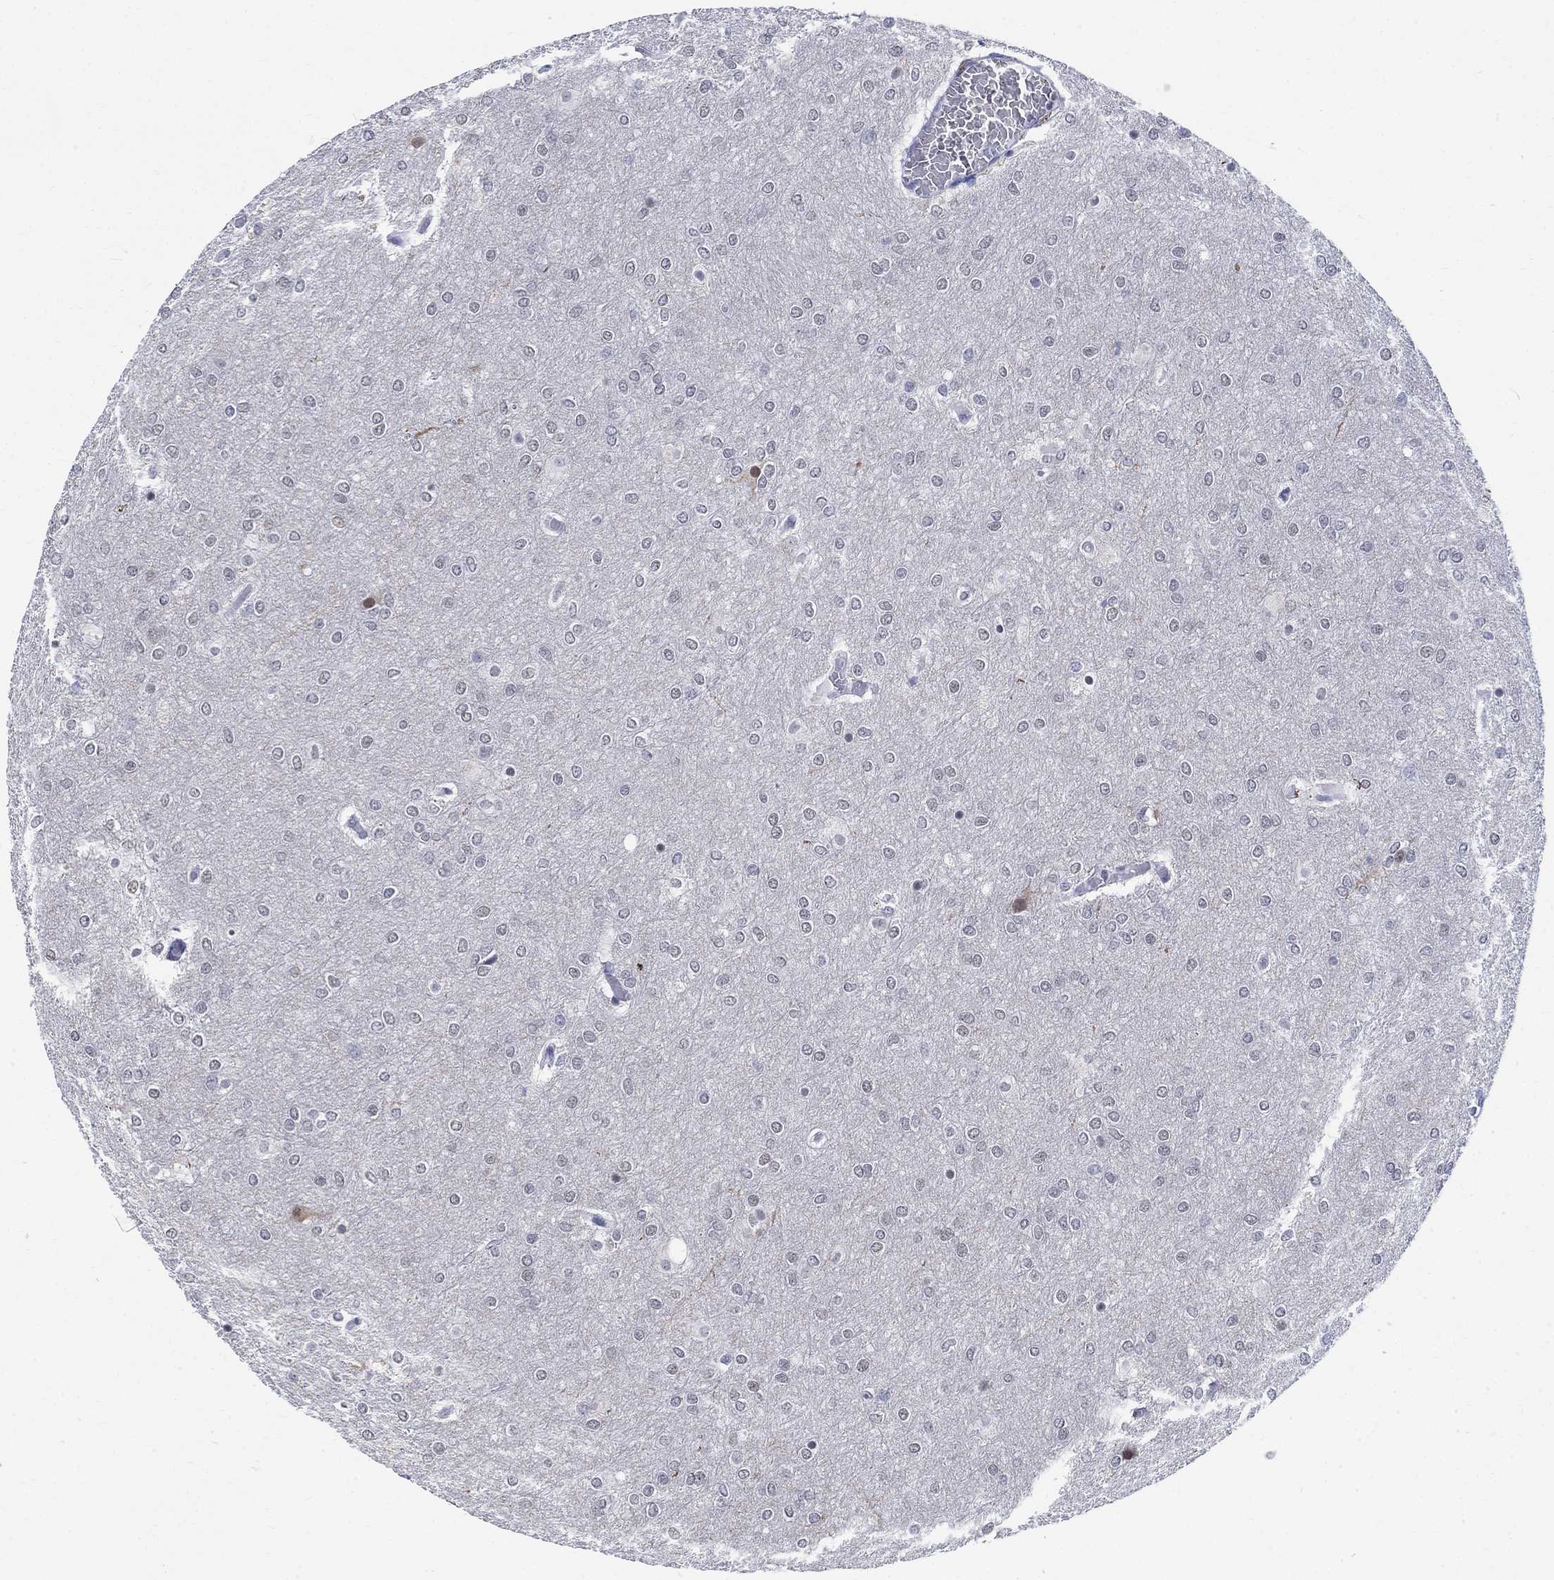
{"staining": {"intensity": "negative", "quantity": "none", "location": "none"}, "tissue": "glioma", "cell_type": "Tumor cells", "image_type": "cancer", "snomed": [{"axis": "morphology", "description": "Glioma, malignant, High grade"}, {"axis": "topography", "description": "Brain"}], "caption": "Immunohistochemistry image of neoplastic tissue: glioma stained with DAB (3,3'-diaminobenzidine) reveals no significant protein expression in tumor cells.", "gene": "ANKS1B", "patient": {"sex": "female", "age": 61}}